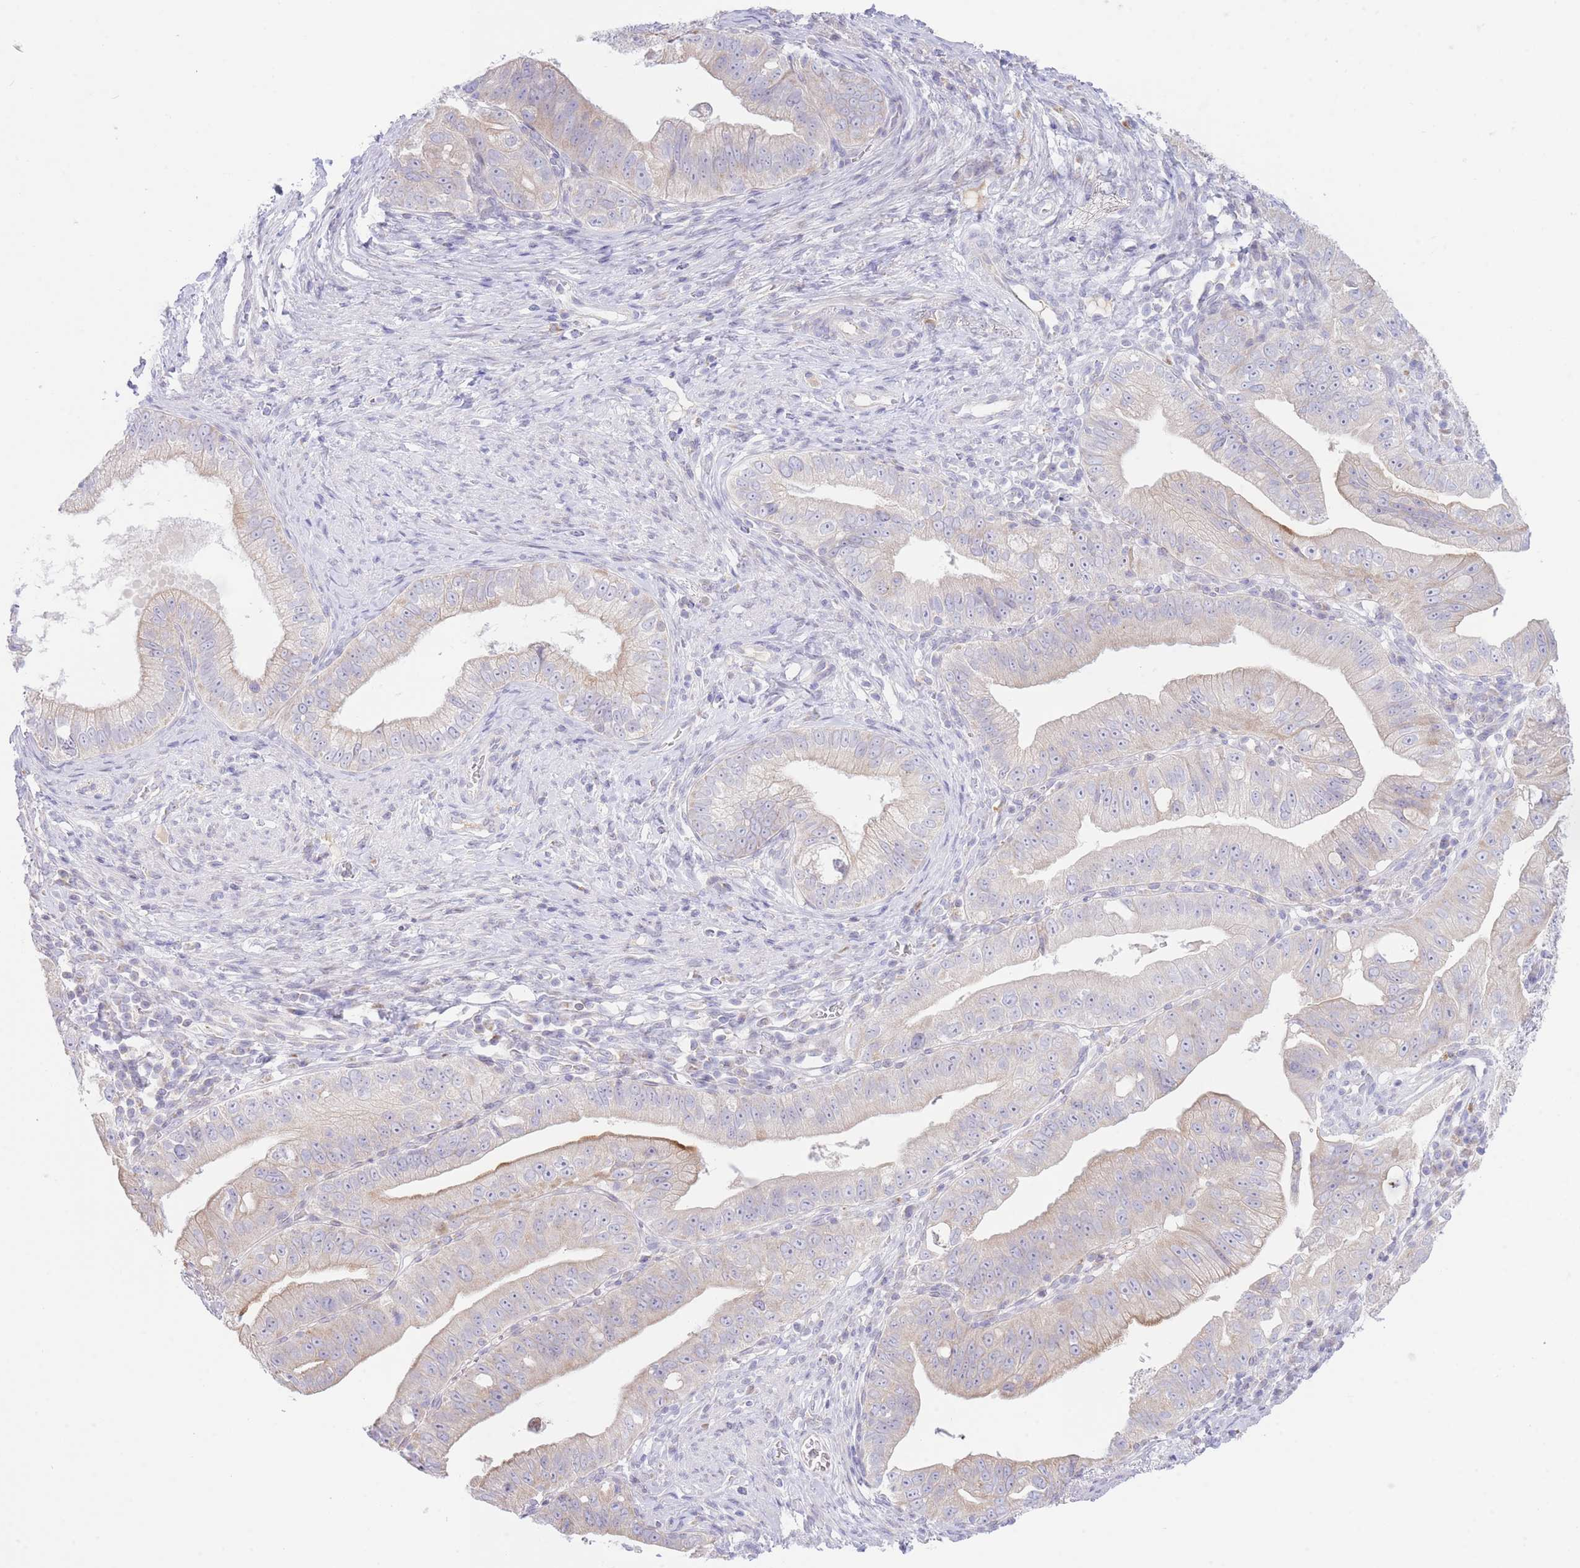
{"staining": {"intensity": "weak", "quantity": "<25%", "location": "cytoplasmic/membranous"}, "tissue": "pancreatic cancer", "cell_type": "Tumor cells", "image_type": "cancer", "snomed": [{"axis": "morphology", "description": "Adenocarcinoma, NOS"}, {"axis": "topography", "description": "Pancreas"}], "caption": "Adenocarcinoma (pancreatic) was stained to show a protein in brown. There is no significant positivity in tumor cells. The staining is performed using DAB brown chromogen with nuclei counter-stained in using hematoxylin.", "gene": "NANP", "patient": {"sex": "male", "age": 70}}